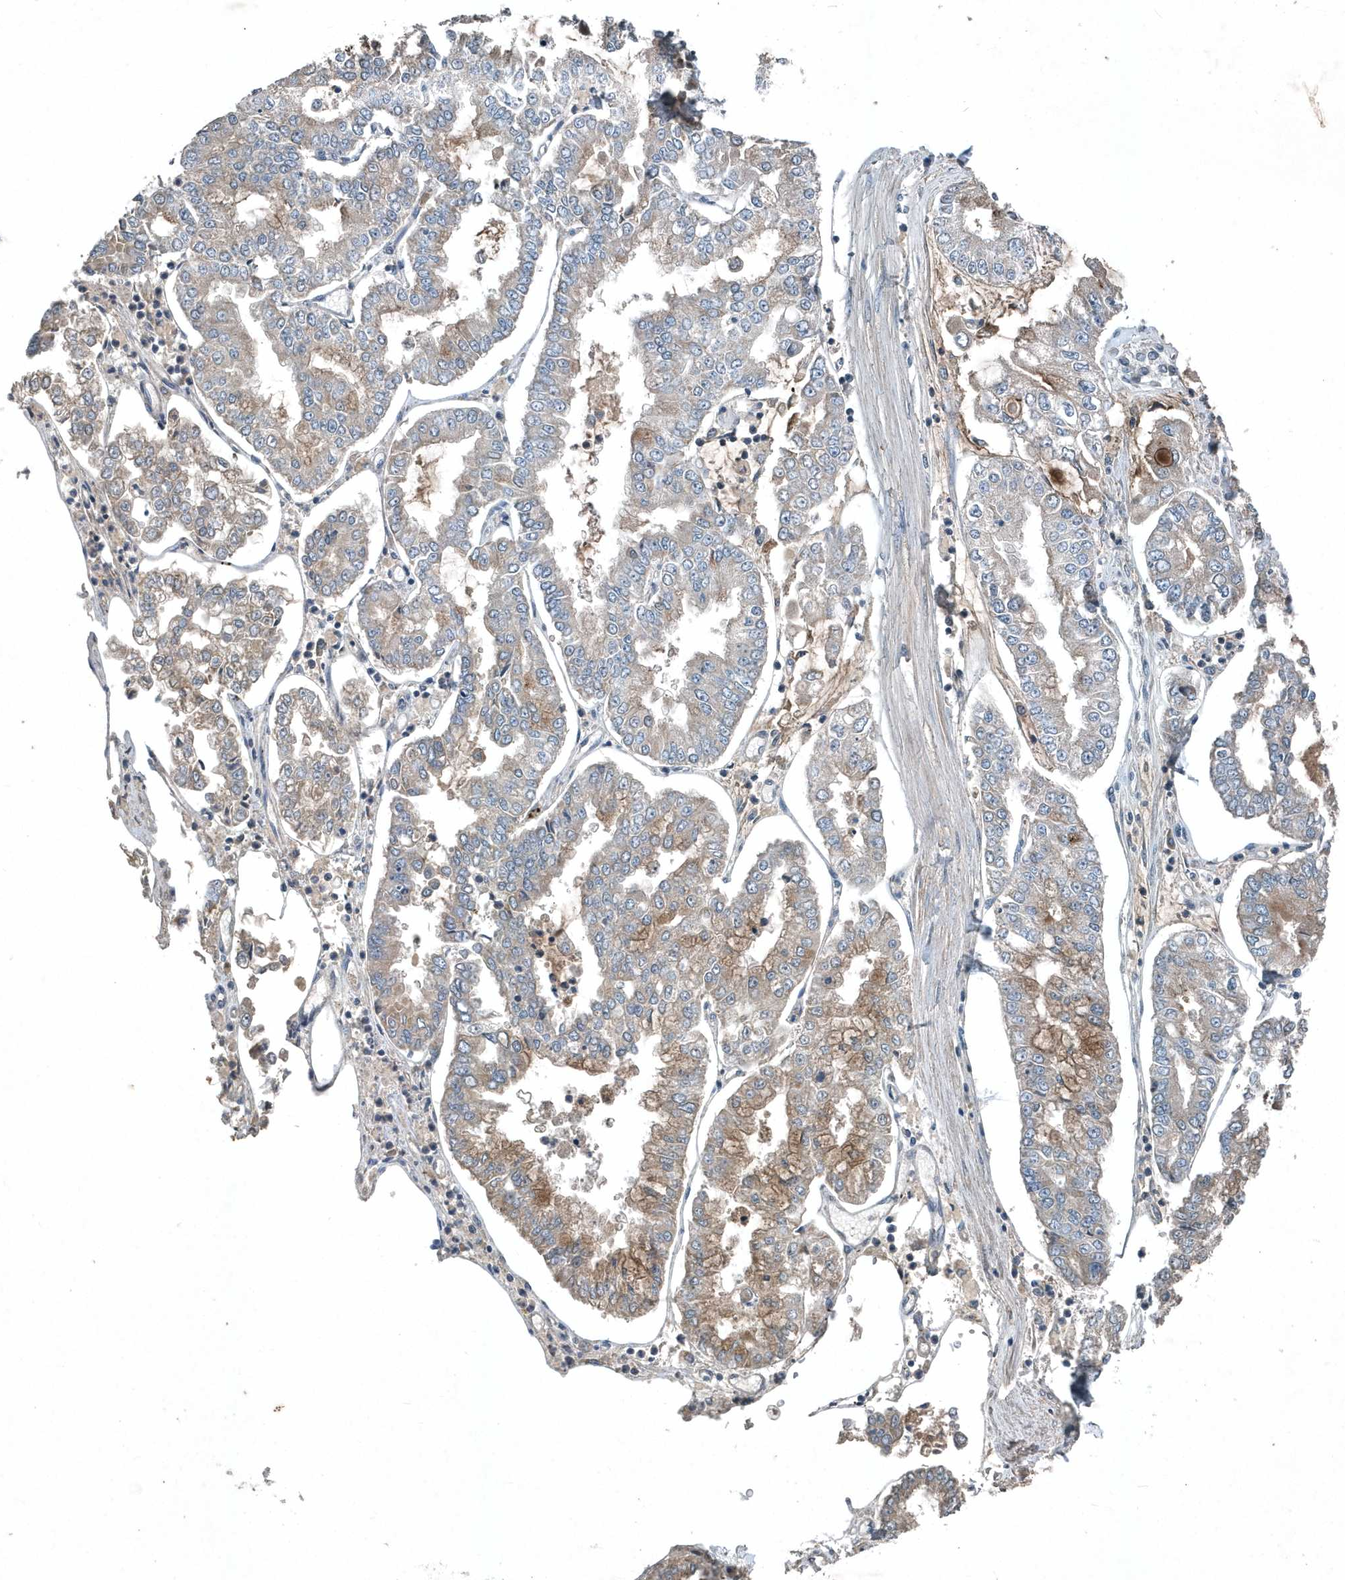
{"staining": {"intensity": "moderate", "quantity": "<25%", "location": "cytoplasmic/membranous"}, "tissue": "stomach cancer", "cell_type": "Tumor cells", "image_type": "cancer", "snomed": [{"axis": "morphology", "description": "Adenocarcinoma, NOS"}, {"axis": "topography", "description": "Stomach"}], "caption": "Tumor cells show low levels of moderate cytoplasmic/membranous positivity in approximately <25% of cells in human stomach adenocarcinoma.", "gene": "SCFD2", "patient": {"sex": "male", "age": 76}}